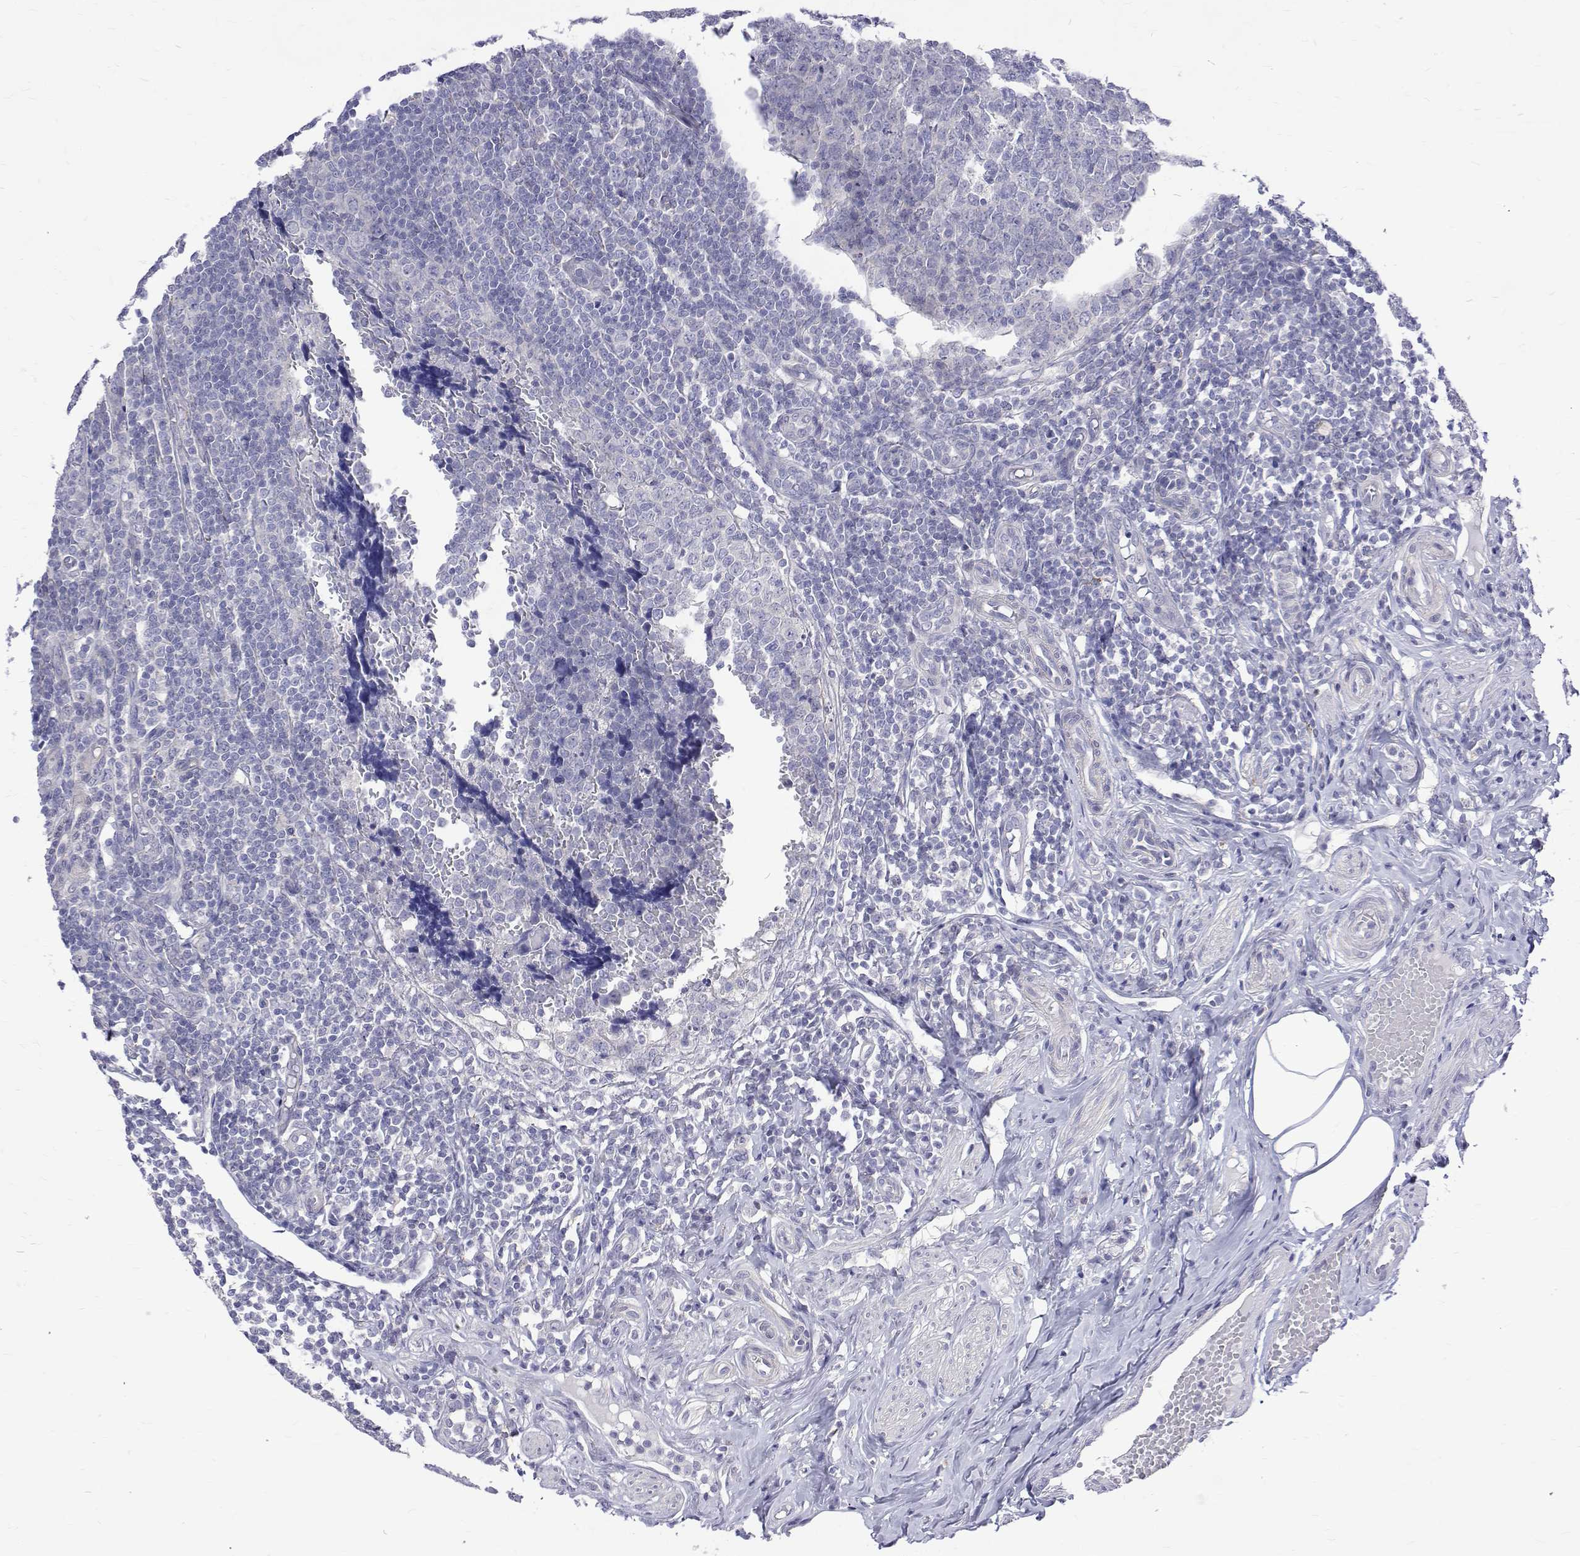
{"staining": {"intensity": "negative", "quantity": "none", "location": "none"}, "tissue": "appendix", "cell_type": "Glandular cells", "image_type": "normal", "snomed": [{"axis": "morphology", "description": "Normal tissue, NOS"}, {"axis": "topography", "description": "Appendix"}], "caption": "This is an immunohistochemistry photomicrograph of unremarkable human appendix. There is no expression in glandular cells.", "gene": "PADI1", "patient": {"sex": "male", "age": 18}}